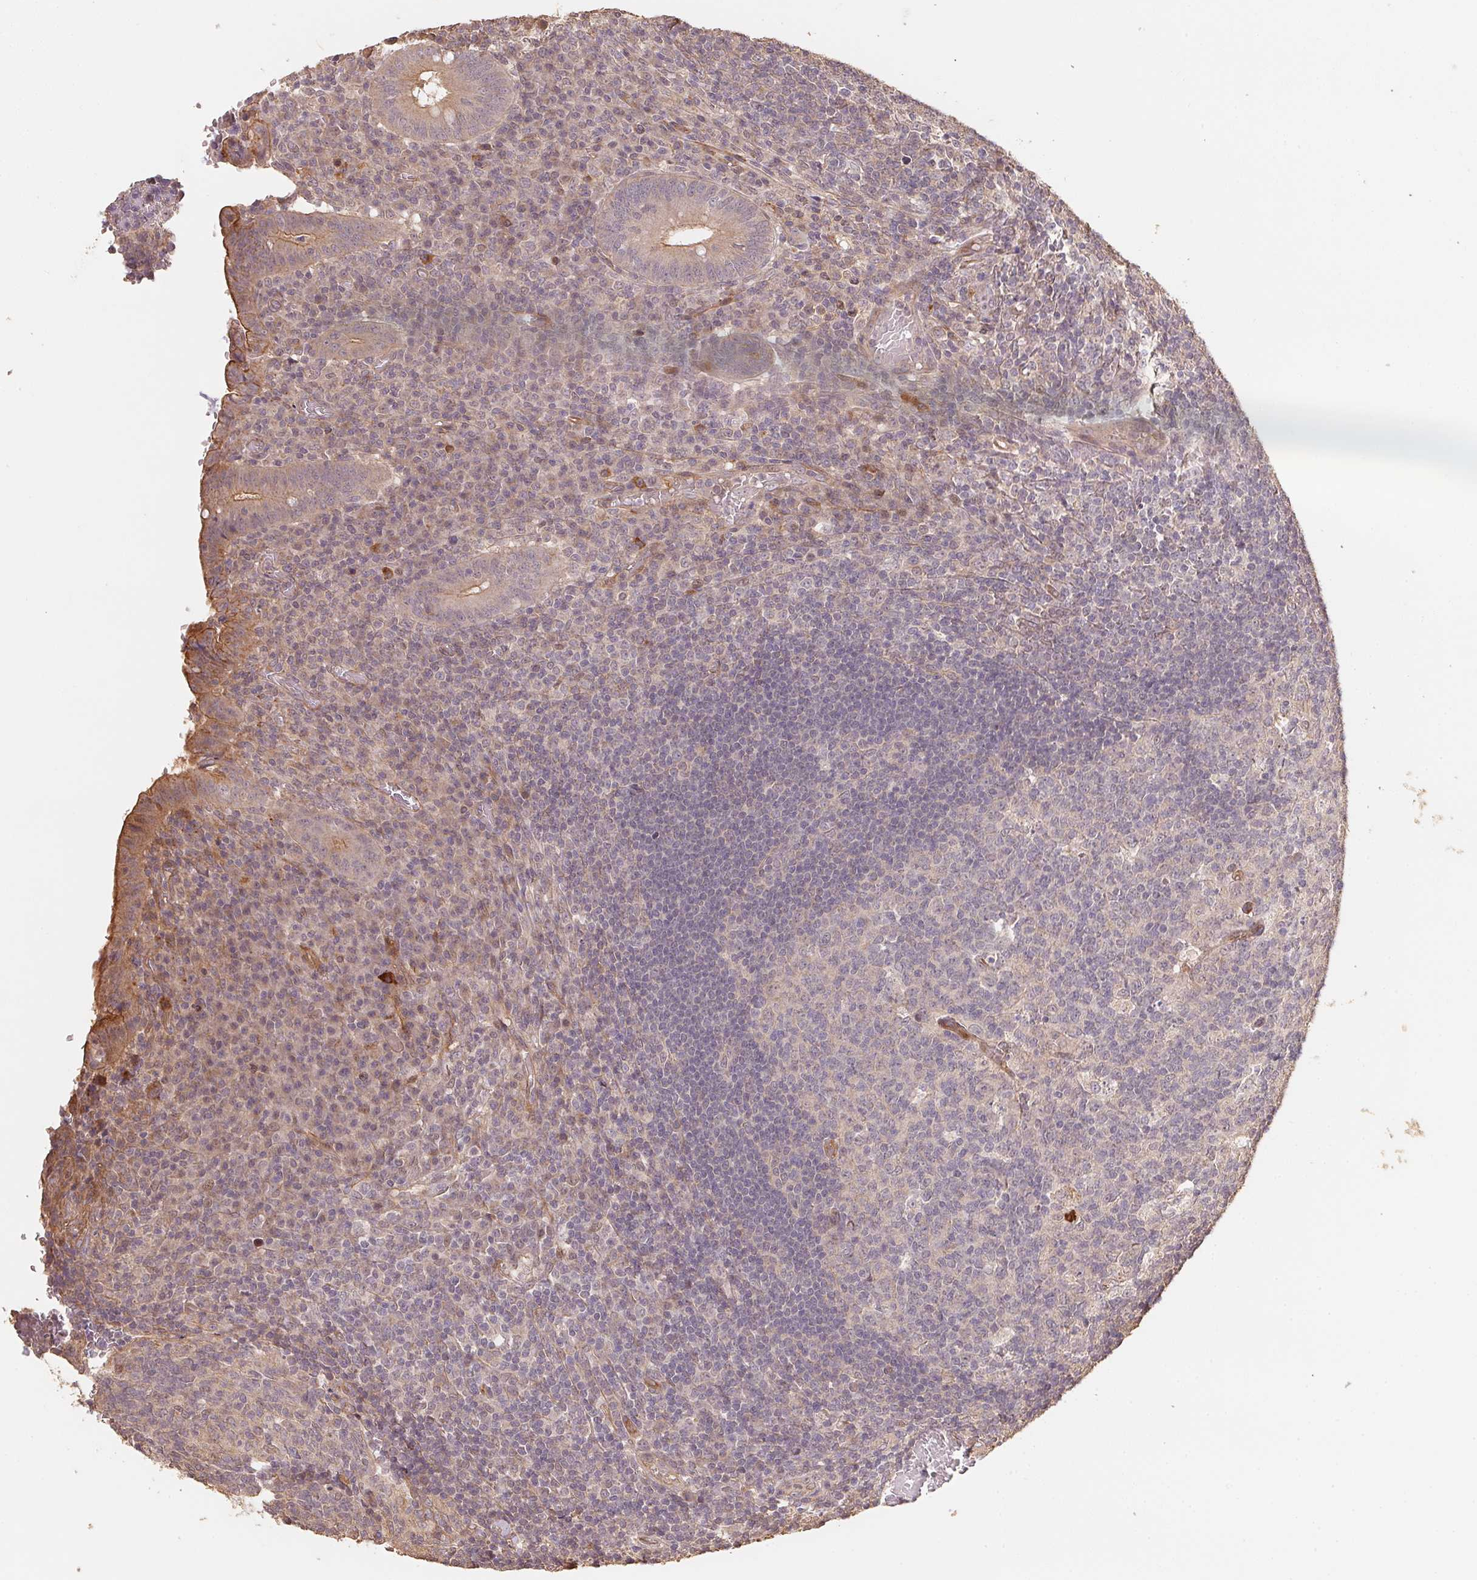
{"staining": {"intensity": "moderate", "quantity": "25%-75%", "location": "cytoplasmic/membranous"}, "tissue": "appendix", "cell_type": "Glandular cells", "image_type": "normal", "snomed": [{"axis": "morphology", "description": "Normal tissue, NOS"}, {"axis": "topography", "description": "Appendix"}], "caption": "A micrograph of human appendix stained for a protein displays moderate cytoplasmic/membranous brown staining in glandular cells.", "gene": "TMEM222", "patient": {"sex": "male", "age": 18}}